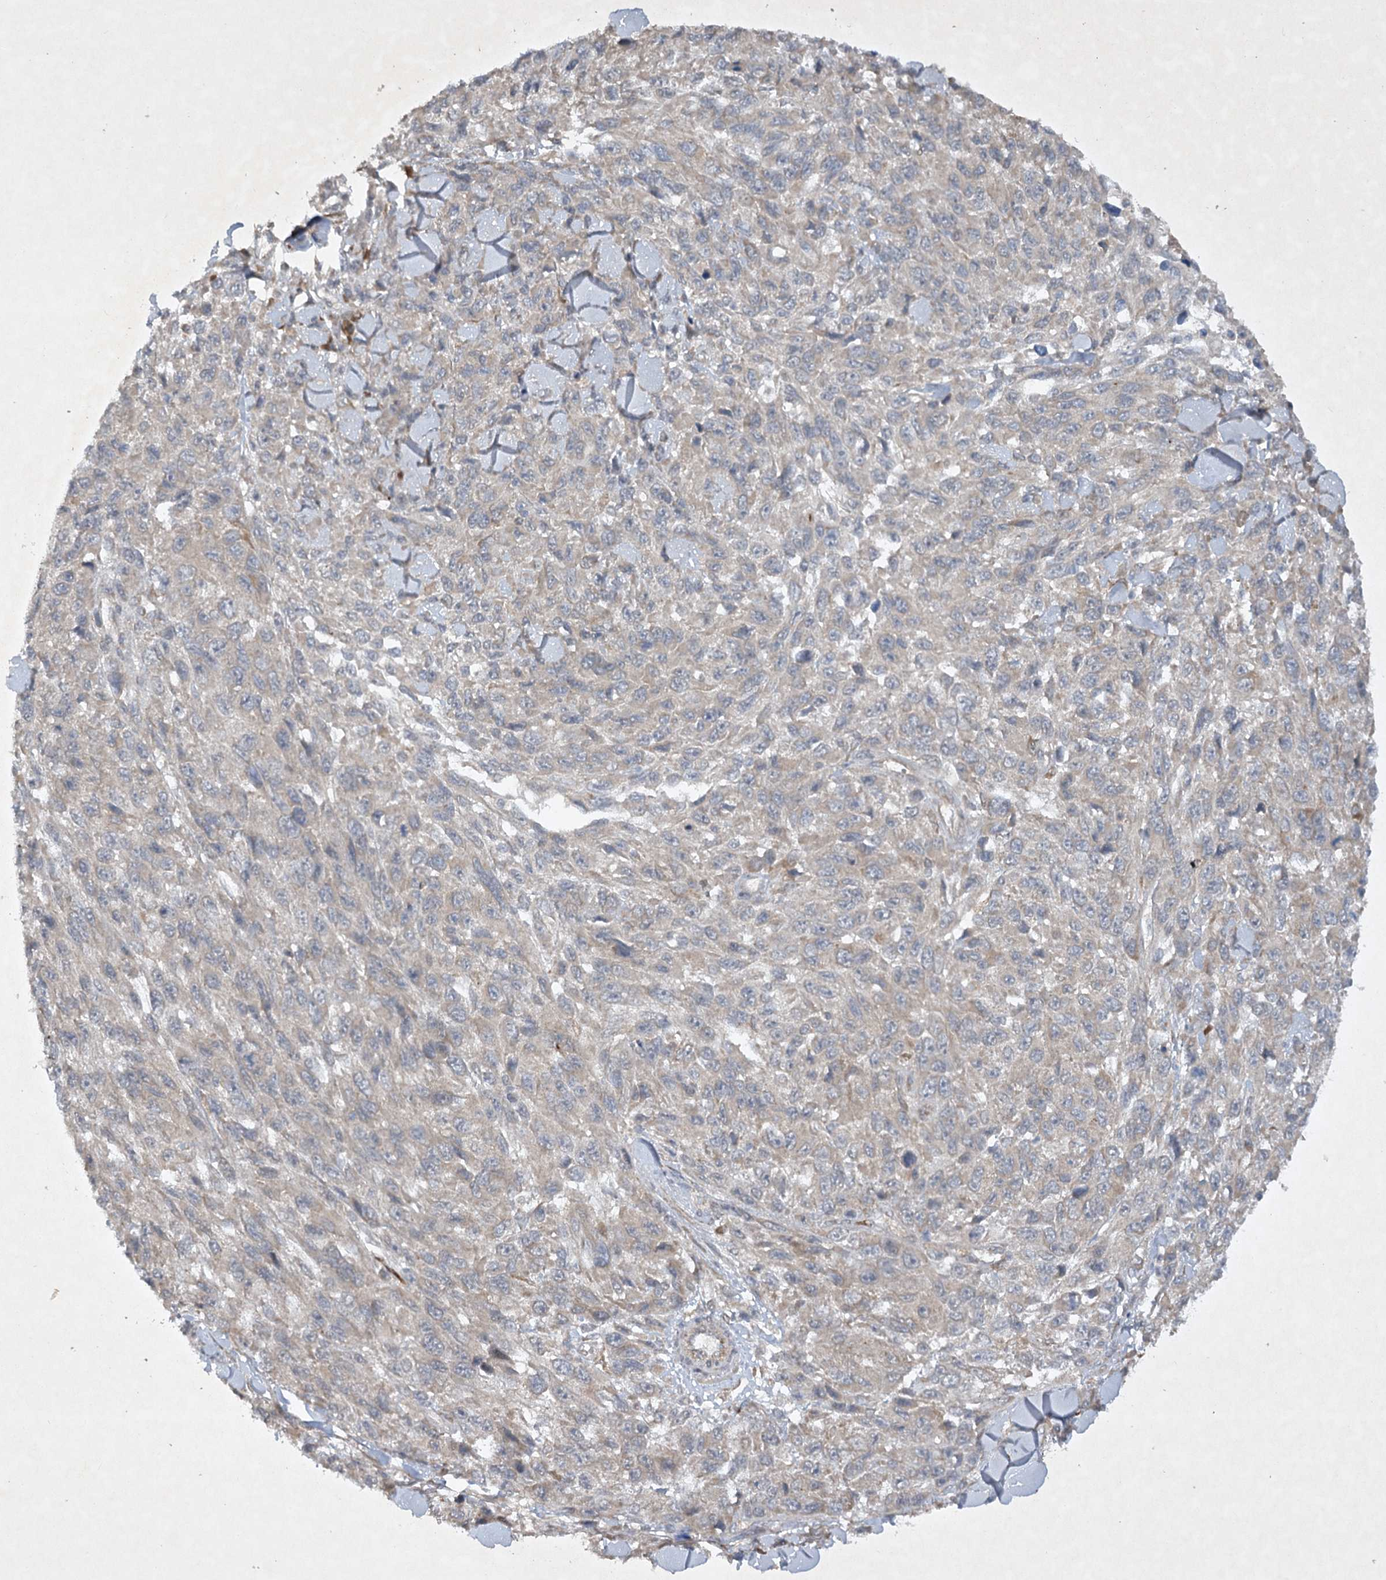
{"staining": {"intensity": "weak", "quantity": "25%-75%", "location": "cytoplasmic/membranous"}, "tissue": "melanoma", "cell_type": "Tumor cells", "image_type": "cancer", "snomed": [{"axis": "morphology", "description": "Malignant melanoma, NOS"}, {"axis": "topography", "description": "Skin"}], "caption": "Melanoma was stained to show a protein in brown. There is low levels of weak cytoplasmic/membranous staining in about 25%-75% of tumor cells.", "gene": "TRAF3IP1", "patient": {"sex": "female", "age": 96}}